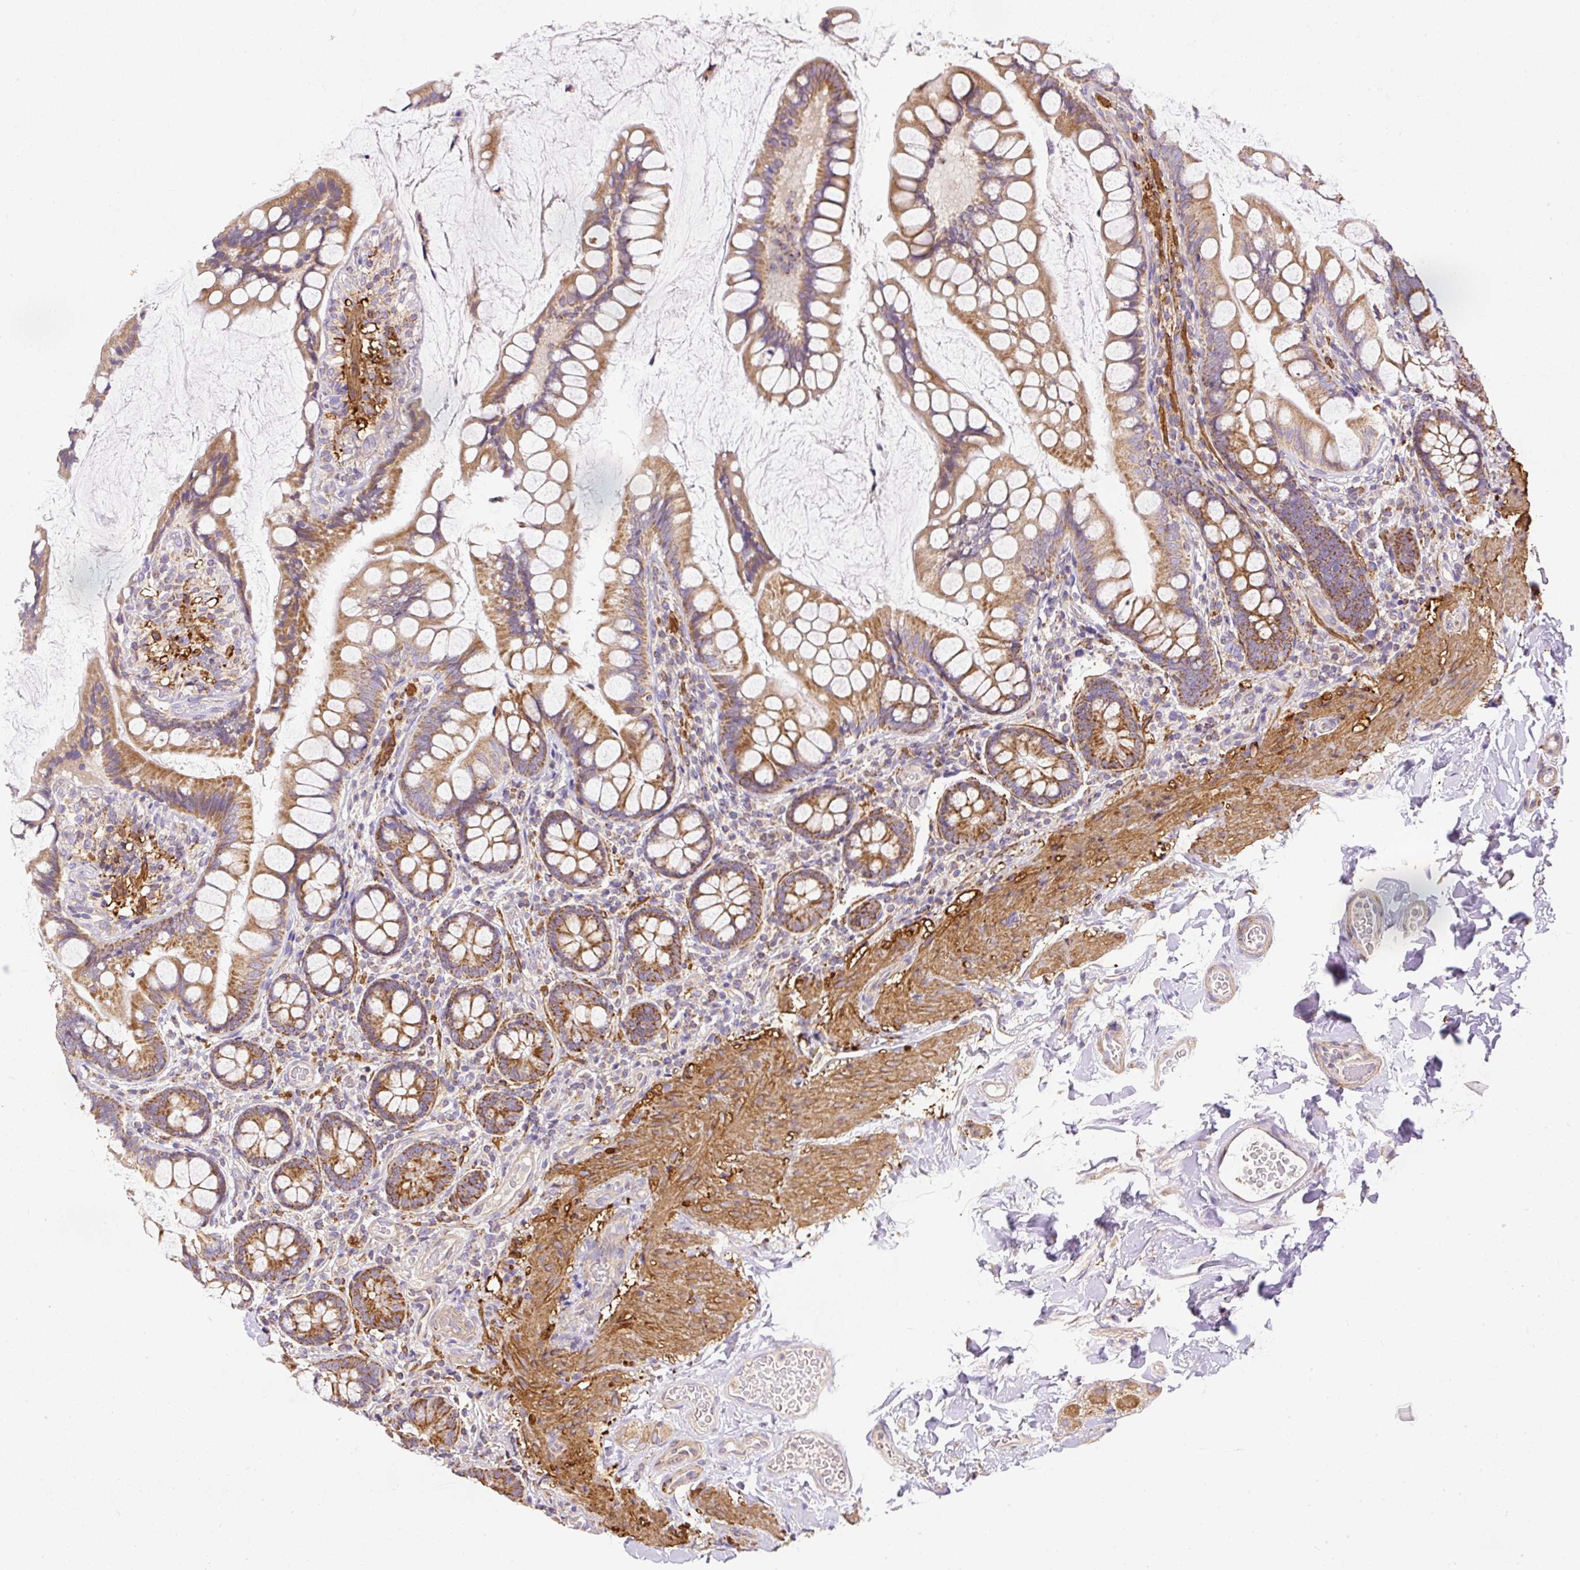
{"staining": {"intensity": "strong", "quantity": ">75%", "location": "cytoplasmic/membranous"}, "tissue": "small intestine", "cell_type": "Glandular cells", "image_type": "normal", "snomed": [{"axis": "morphology", "description": "Normal tissue, NOS"}, {"axis": "topography", "description": "Small intestine"}], "caption": "Immunohistochemistry (IHC) histopathology image of benign human small intestine stained for a protein (brown), which shows high levels of strong cytoplasmic/membranous positivity in approximately >75% of glandular cells.", "gene": "NDUFAF2", "patient": {"sex": "male", "age": 70}}